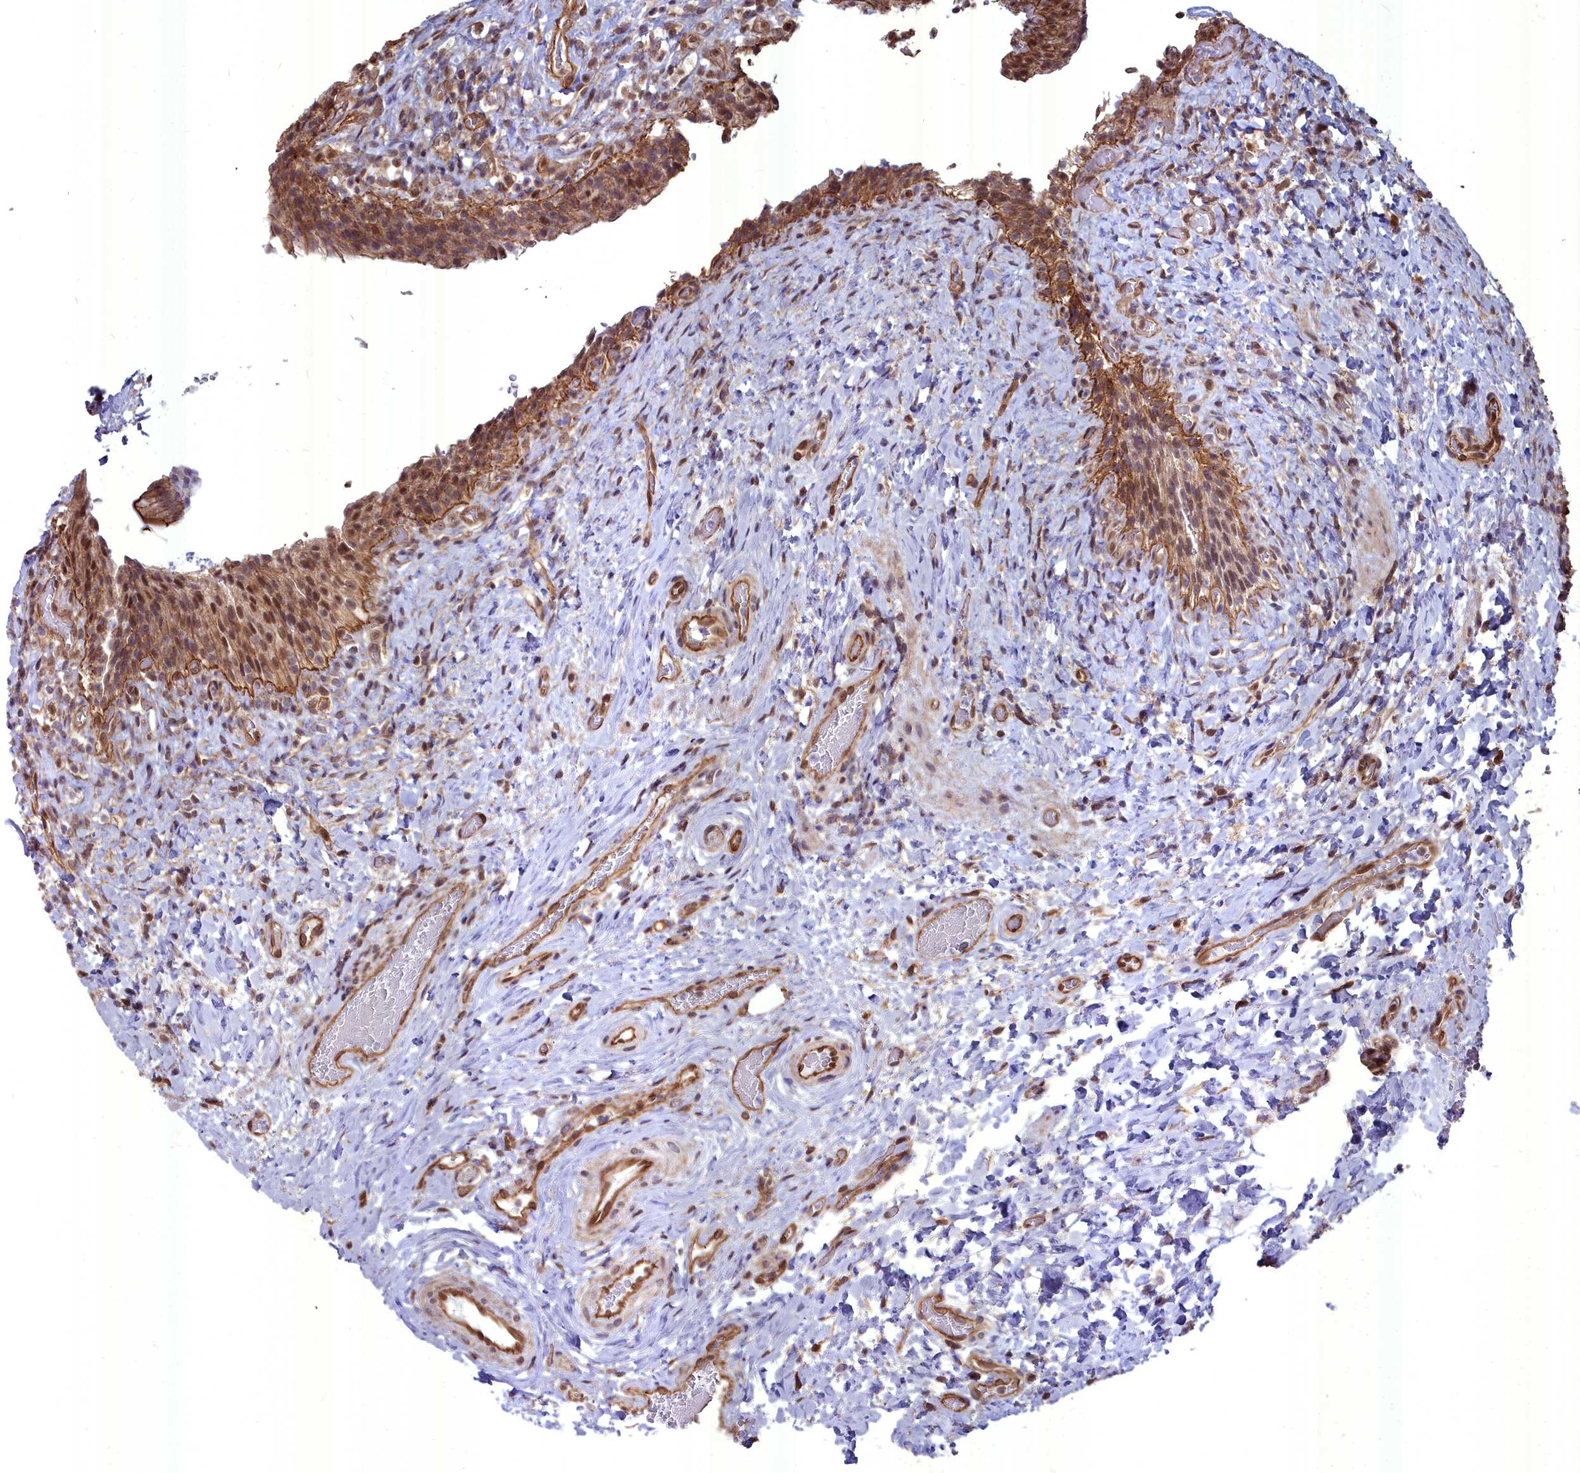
{"staining": {"intensity": "moderate", "quantity": ">75%", "location": "cytoplasmic/membranous,nuclear"}, "tissue": "urinary bladder", "cell_type": "Urothelial cells", "image_type": "normal", "snomed": [{"axis": "morphology", "description": "Normal tissue, NOS"}, {"axis": "morphology", "description": "Inflammation, NOS"}, {"axis": "topography", "description": "Urinary bladder"}], "caption": "A brown stain labels moderate cytoplasmic/membranous,nuclear positivity of a protein in urothelial cells of unremarkable human urinary bladder. (Brightfield microscopy of DAB IHC at high magnification).", "gene": "YJU2", "patient": {"sex": "male", "age": 64}}